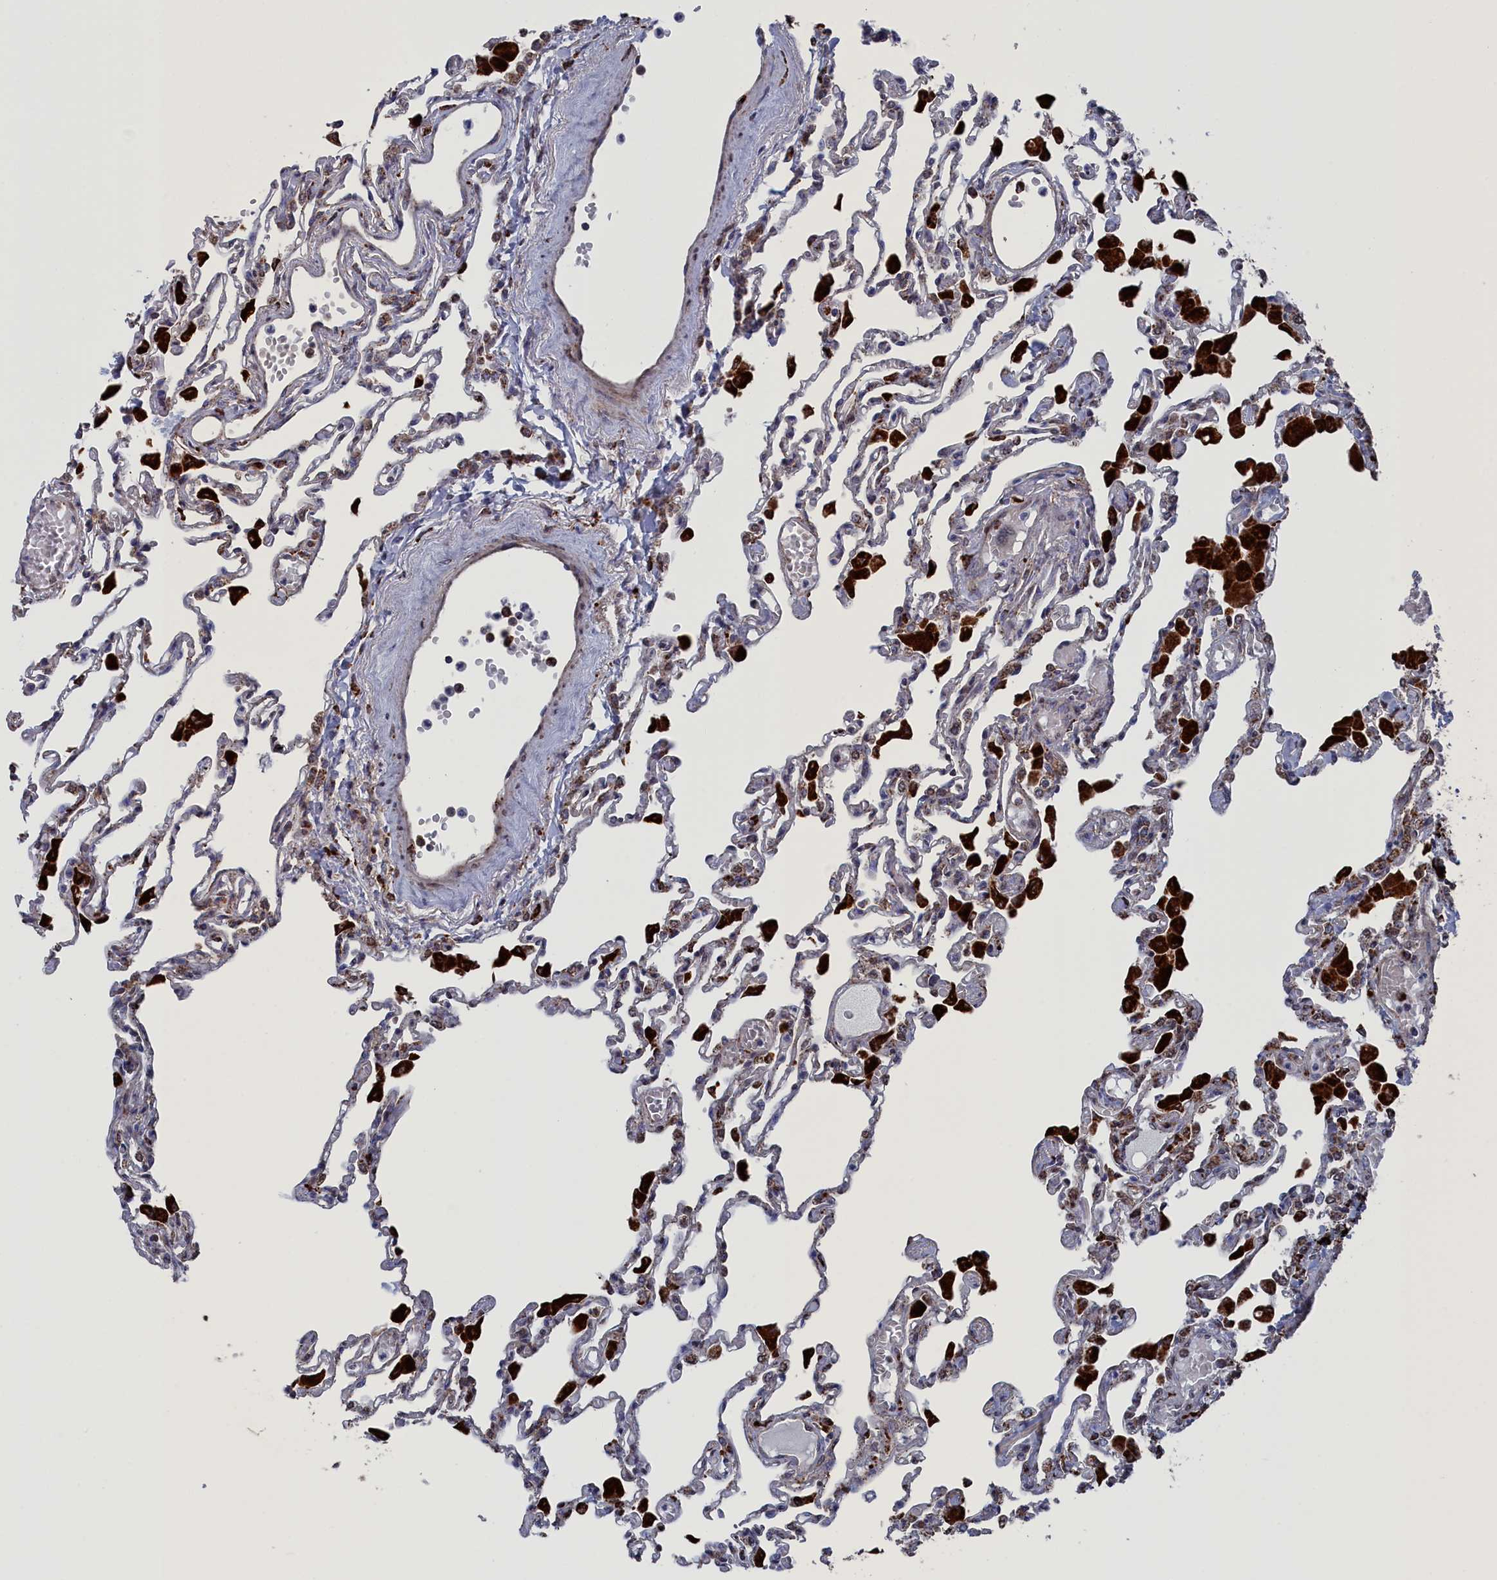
{"staining": {"intensity": "moderate", "quantity": "<25%", "location": "cytoplasmic/membranous"}, "tissue": "lung", "cell_type": "Alveolar cells", "image_type": "normal", "snomed": [{"axis": "morphology", "description": "Normal tissue, NOS"}, {"axis": "topography", "description": "Bronchus"}, {"axis": "topography", "description": "Lung"}], "caption": "Immunohistochemistry (DAB) staining of benign lung displays moderate cytoplasmic/membranous protein expression in approximately <25% of alveolar cells. (Stains: DAB in brown, nuclei in blue, Microscopy: brightfield microscopy at high magnification).", "gene": "SMG9", "patient": {"sex": "female", "age": 49}}